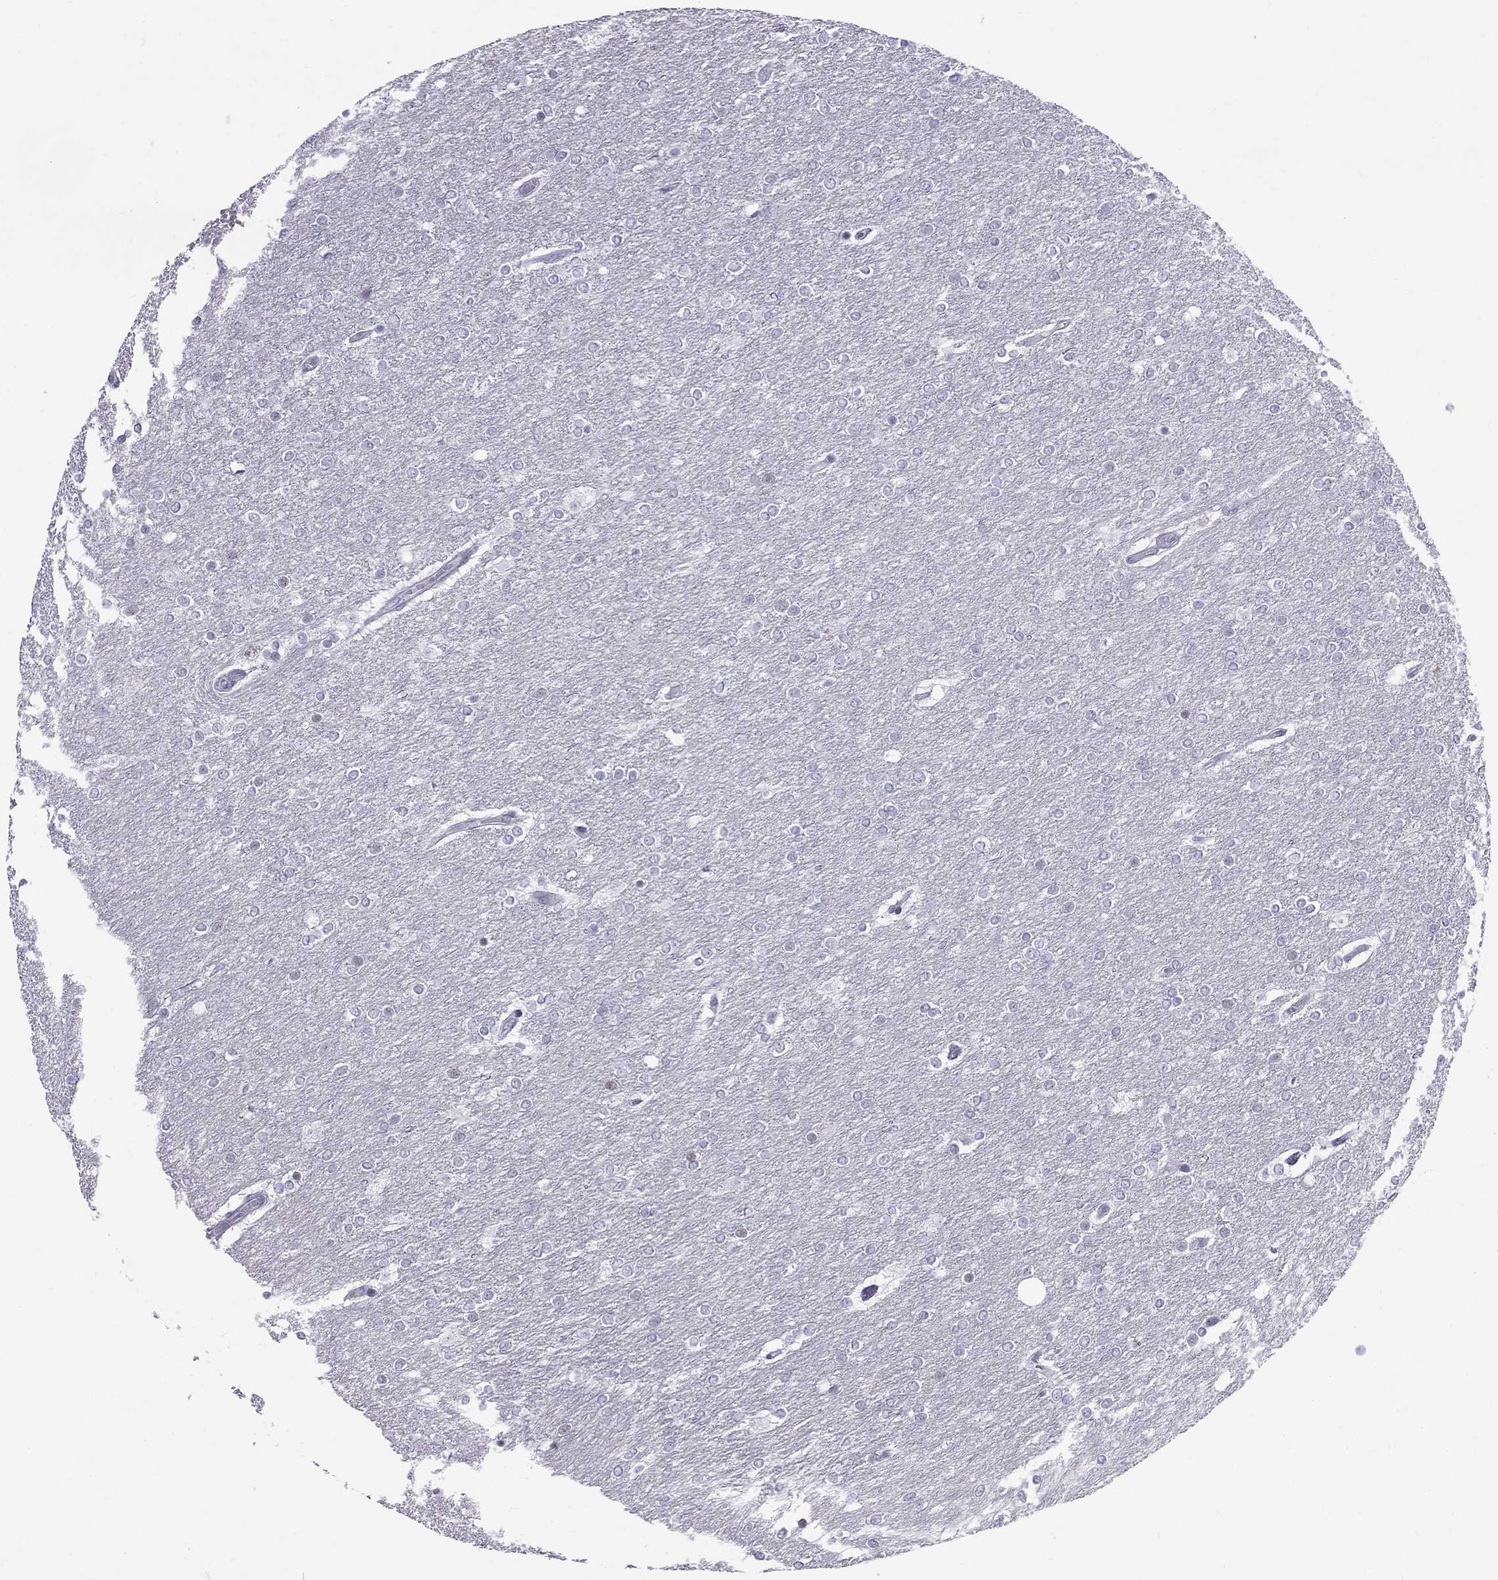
{"staining": {"intensity": "negative", "quantity": "none", "location": "none"}, "tissue": "glioma", "cell_type": "Tumor cells", "image_type": "cancer", "snomed": [{"axis": "morphology", "description": "Glioma, malignant, High grade"}, {"axis": "topography", "description": "Brain"}], "caption": "The micrograph exhibits no staining of tumor cells in glioma. (DAB immunohistochemistry (IHC), high magnification).", "gene": "MUC15", "patient": {"sex": "female", "age": 61}}